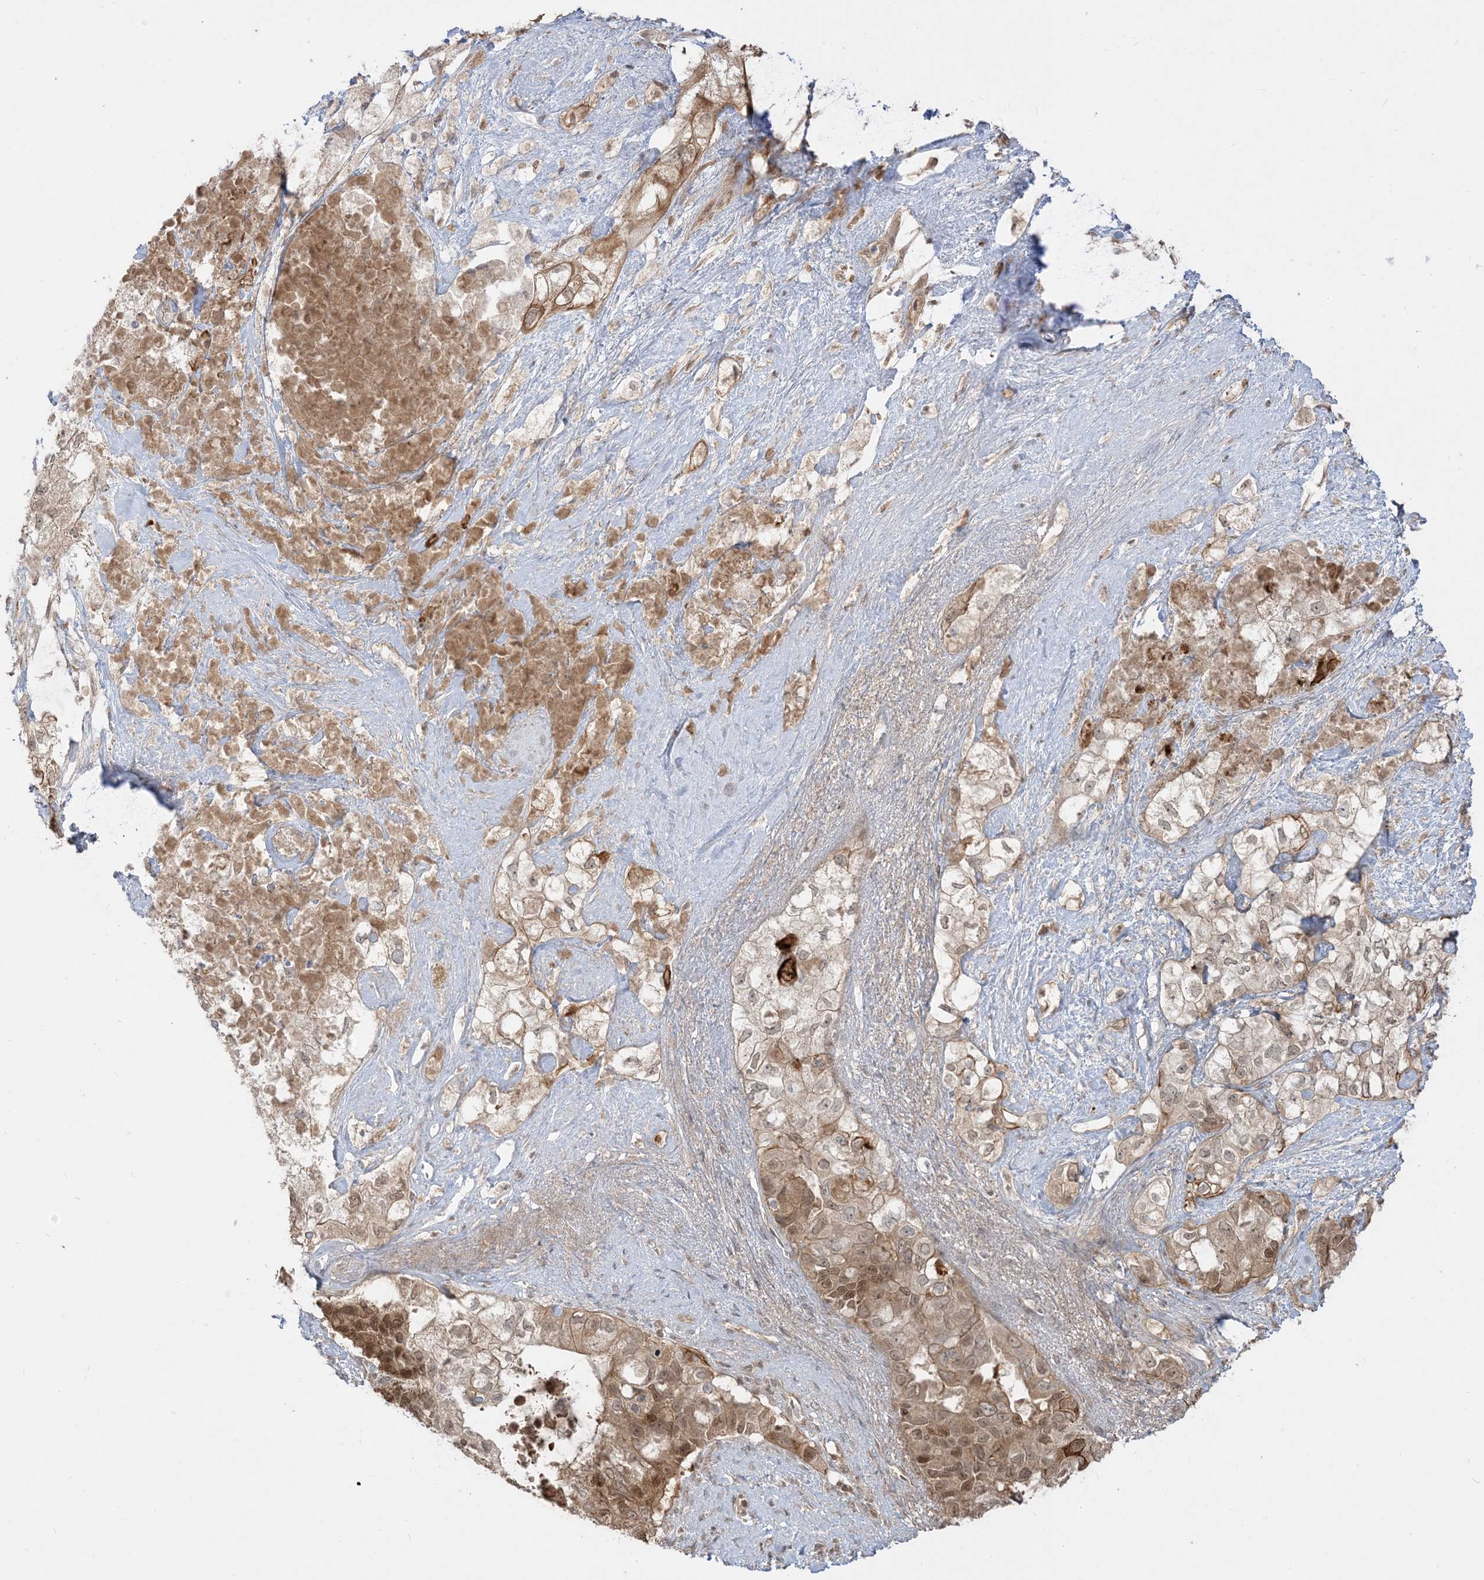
{"staining": {"intensity": "moderate", "quantity": ">75%", "location": "cytoplasmic/membranous,nuclear"}, "tissue": "pancreatic cancer", "cell_type": "Tumor cells", "image_type": "cancer", "snomed": [{"axis": "morphology", "description": "Adenocarcinoma, NOS"}, {"axis": "topography", "description": "Pancreas"}], "caption": "Adenocarcinoma (pancreatic) tissue shows moderate cytoplasmic/membranous and nuclear expression in about >75% of tumor cells The staining was performed using DAB (3,3'-diaminobenzidine), with brown indicating positive protein expression. Nuclei are stained blue with hematoxylin.", "gene": "TBCC", "patient": {"sex": "female", "age": 56}}